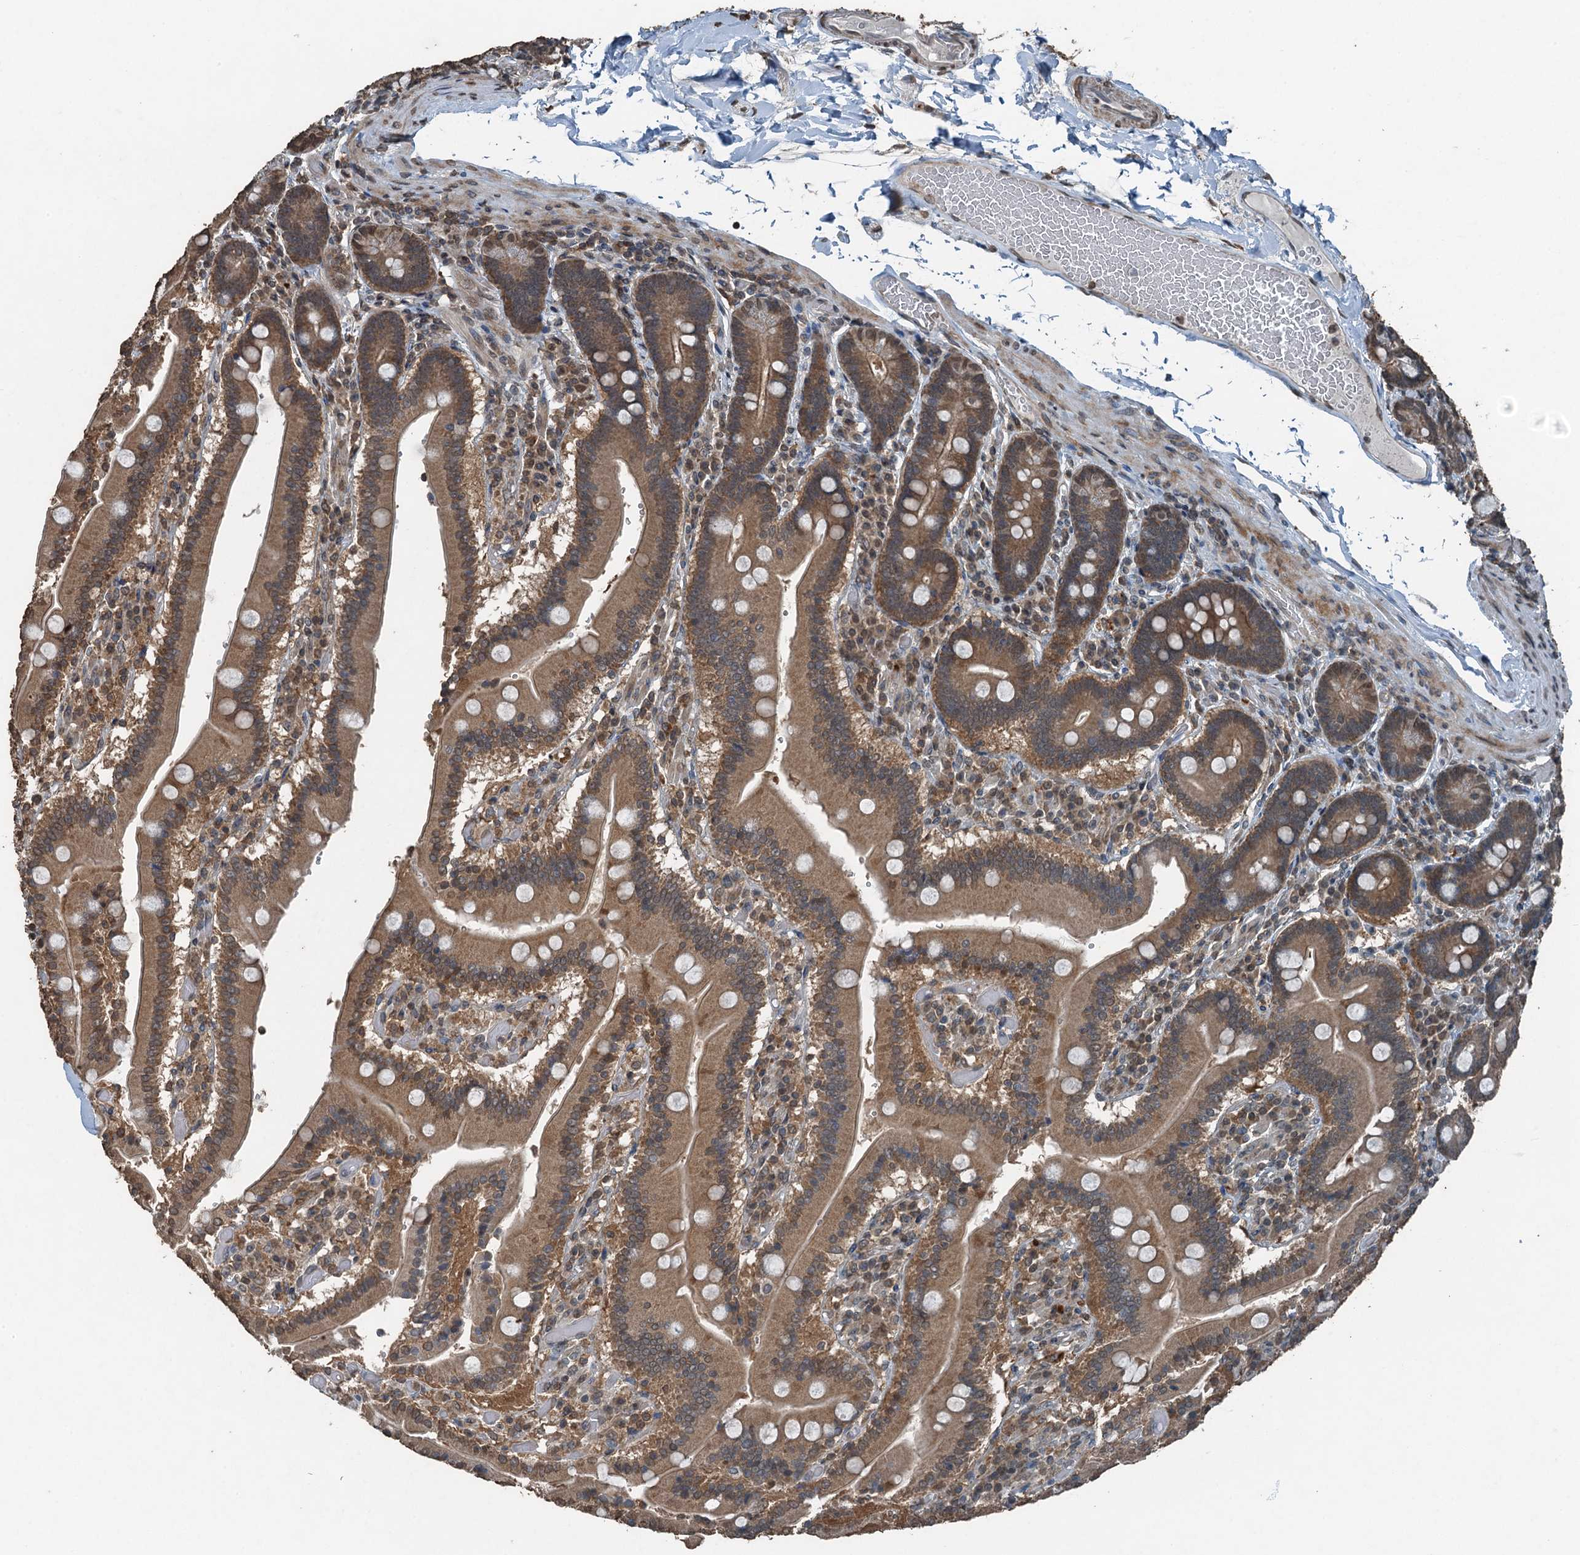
{"staining": {"intensity": "moderate", "quantity": ">75%", "location": "cytoplasmic/membranous"}, "tissue": "duodenum", "cell_type": "Glandular cells", "image_type": "normal", "snomed": [{"axis": "morphology", "description": "Normal tissue, NOS"}, {"axis": "topography", "description": "Duodenum"}], "caption": "Duodenum stained with IHC displays moderate cytoplasmic/membranous expression in approximately >75% of glandular cells.", "gene": "TCTN1", "patient": {"sex": "female", "age": 62}}